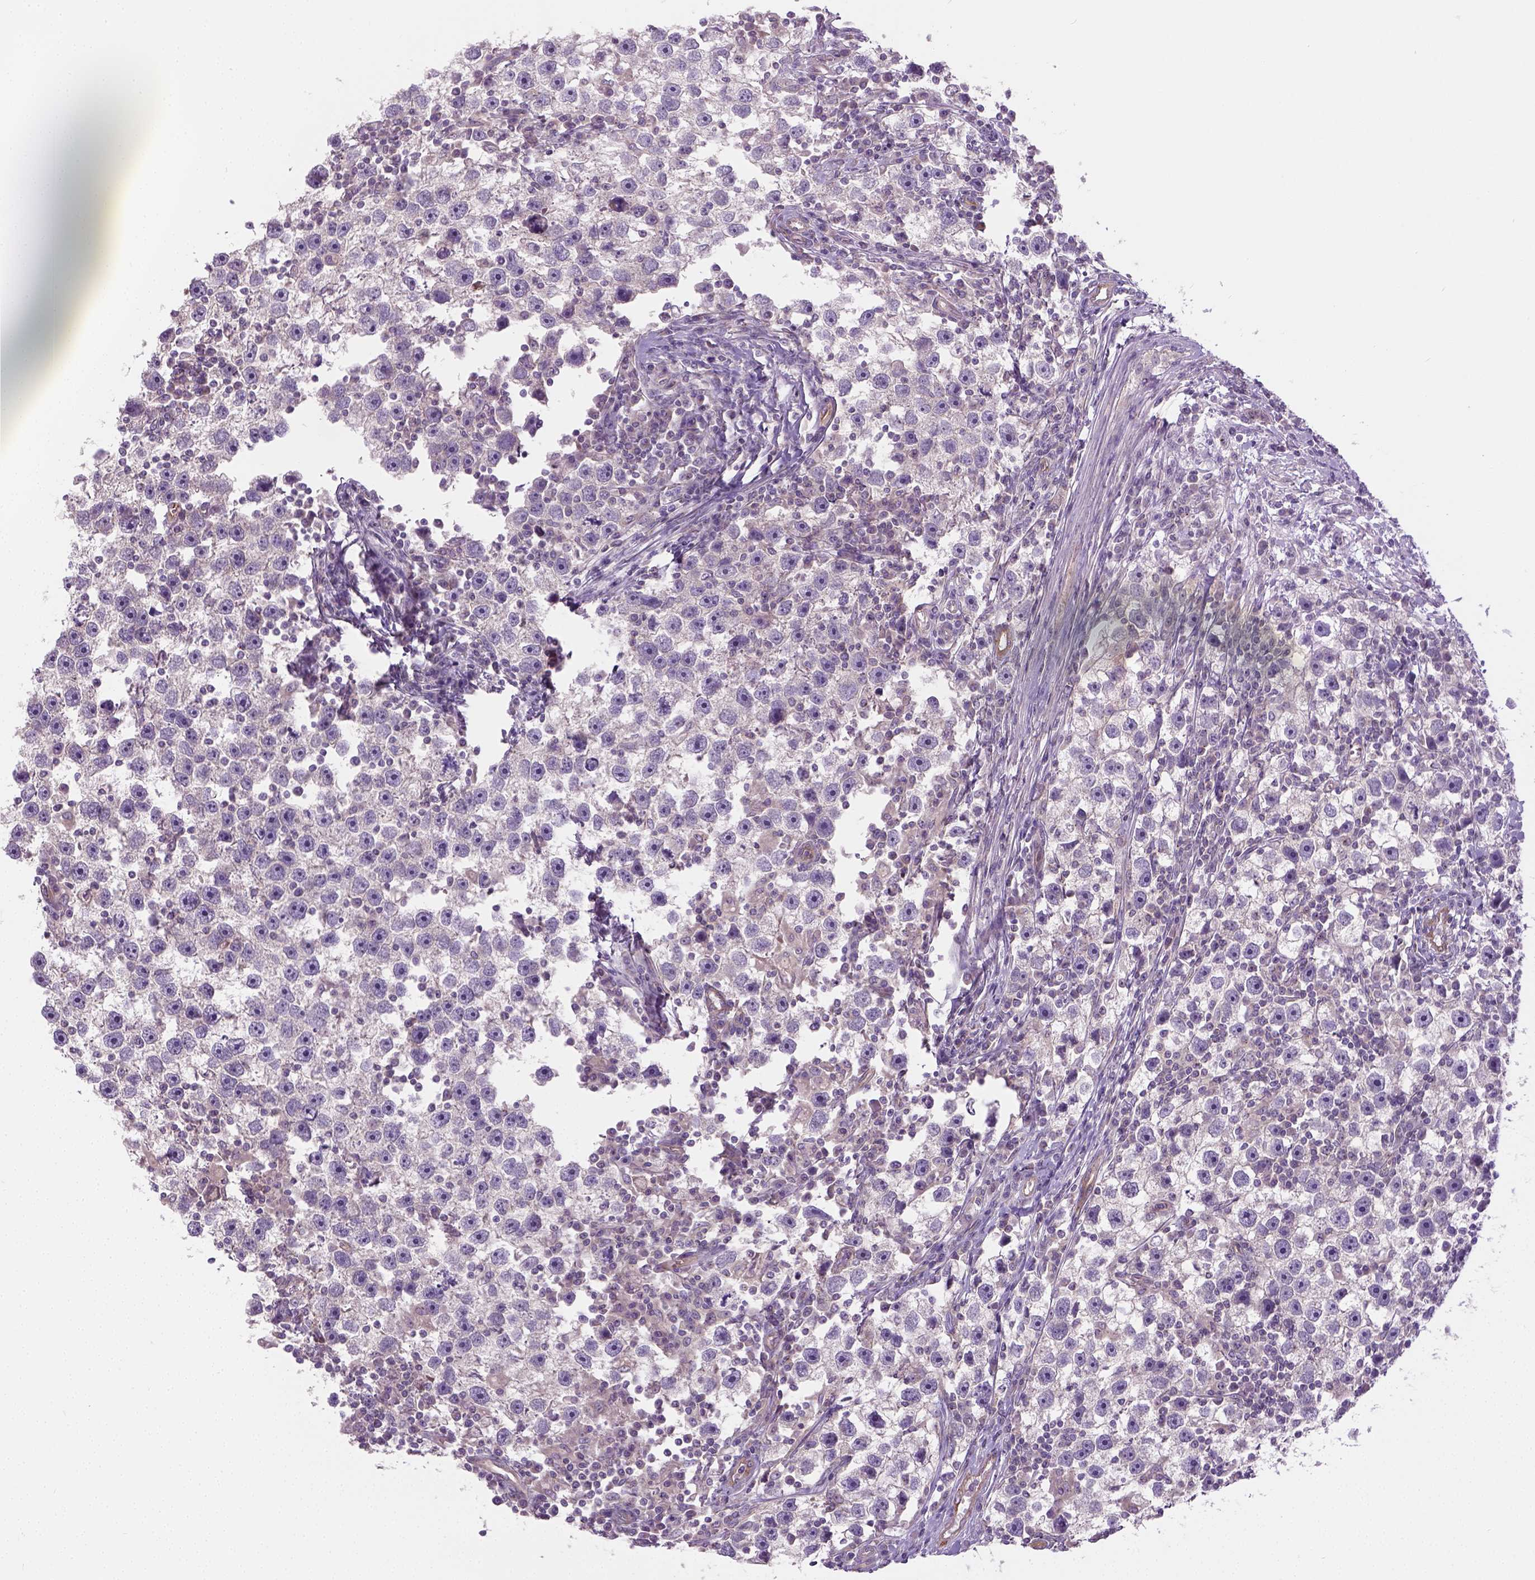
{"staining": {"intensity": "weak", "quantity": "<25%", "location": "cytoplasmic/membranous"}, "tissue": "testis cancer", "cell_type": "Tumor cells", "image_type": "cancer", "snomed": [{"axis": "morphology", "description": "Seminoma, NOS"}, {"axis": "topography", "description": "Testis"}], "caption": "Tumor cells are negative for brown protein staining in testis cancer (seminoma).", "gene": "CRACR2A", "patient": {"sex": "male", "age": 30}}